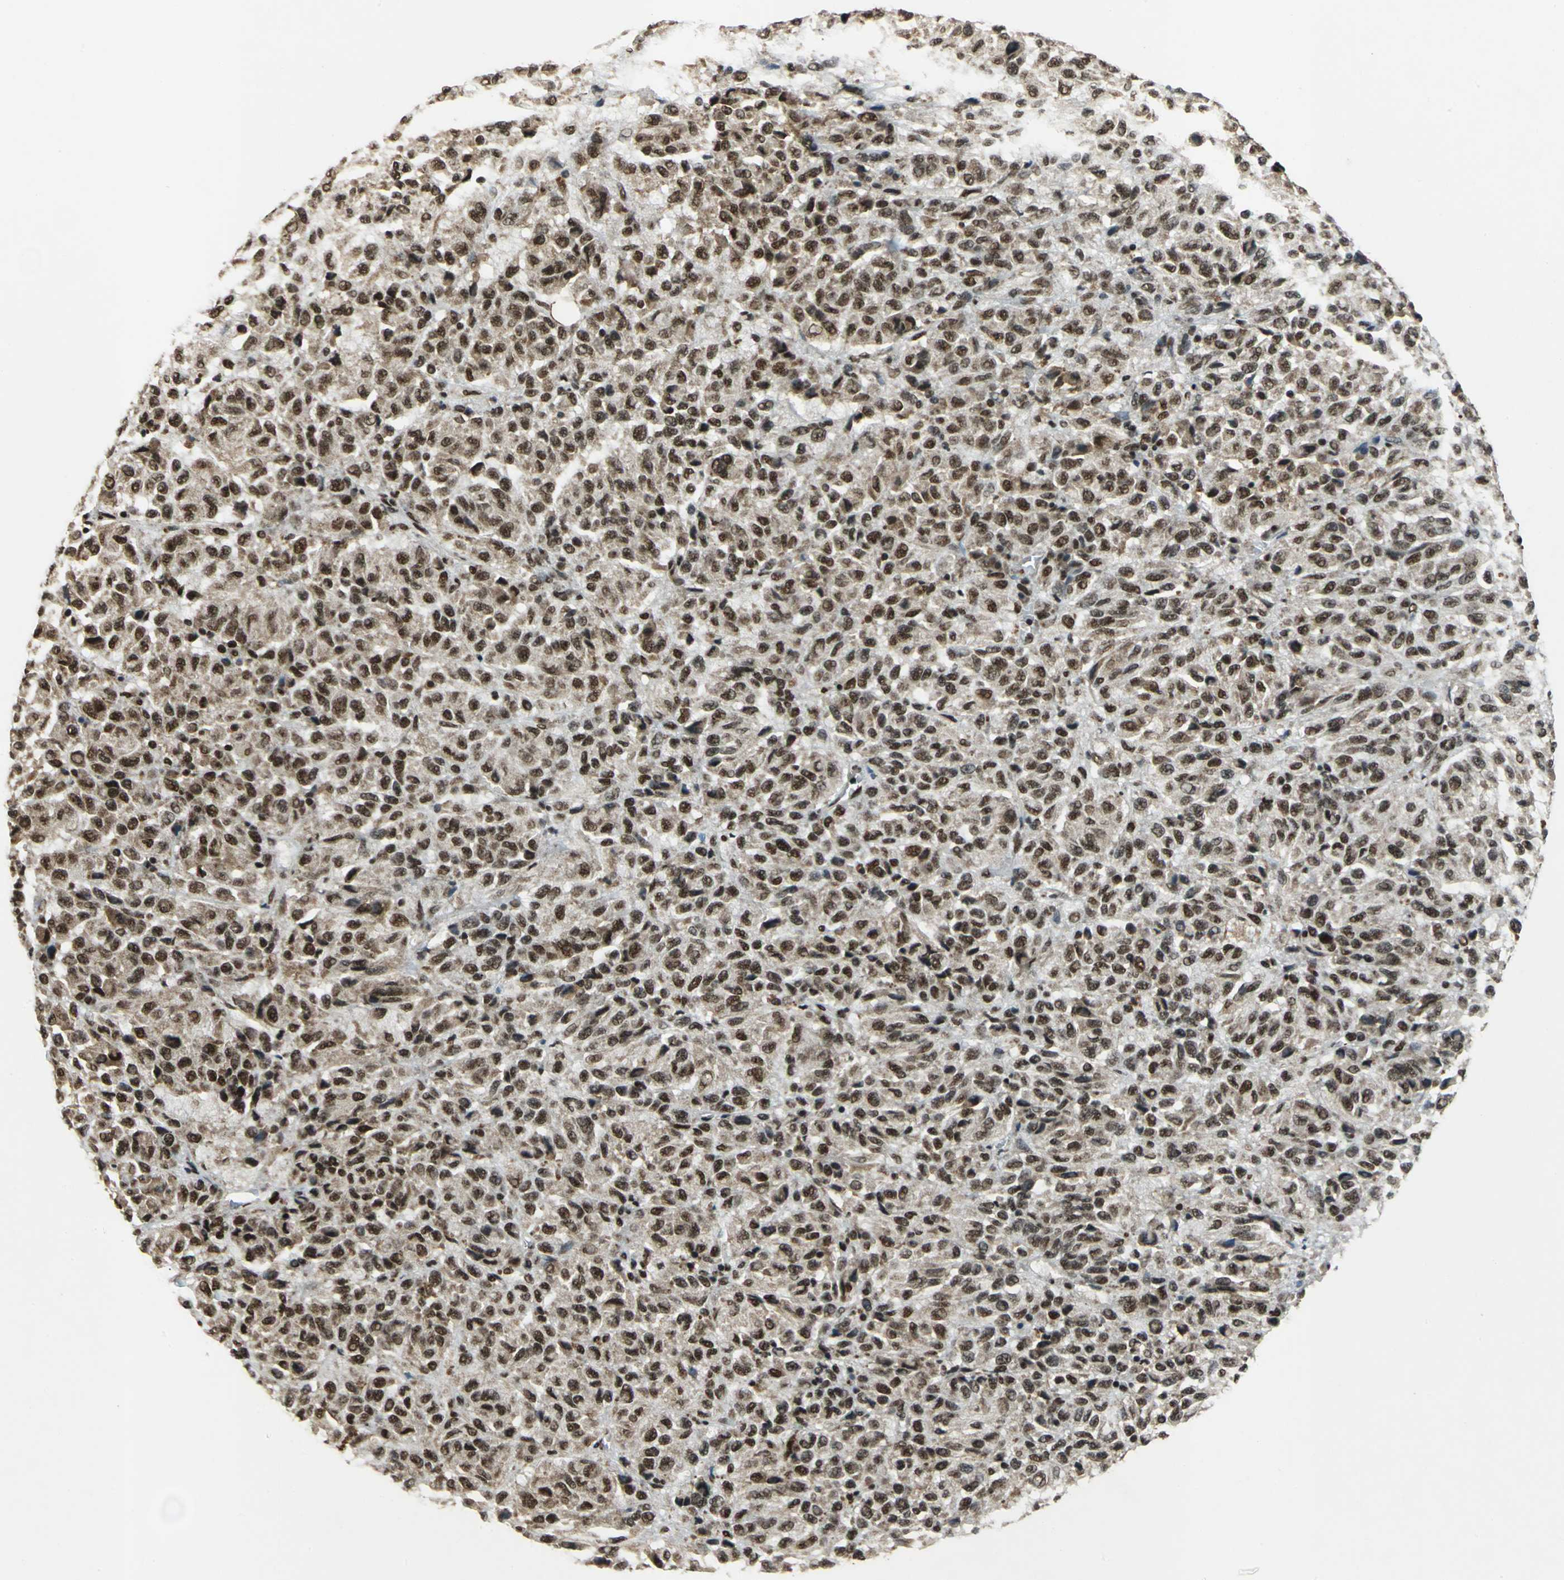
{"staining": {"intensity": "strong", "quantity": ">75%", "location": "cytoplasmic/membranous,nuclear"}, "tissue": "melanoma", "cell_type": "Tumor cells", "image_type": "cancer", "snomed": [{"axis": "morphology", "description": "Malignant melanoma, Metastatic site"}, {"axis": "topography", "description": "Lung"}], "caption": "Melanoma stained with DAB IHC shows high levels of strong cytoplasmic/membranous and nuclear positivity in about >75% of tumor cells. Nuclei are stained in blue.", "gene": "MTA2", "patient": {"sex": "male", "age": 64}}